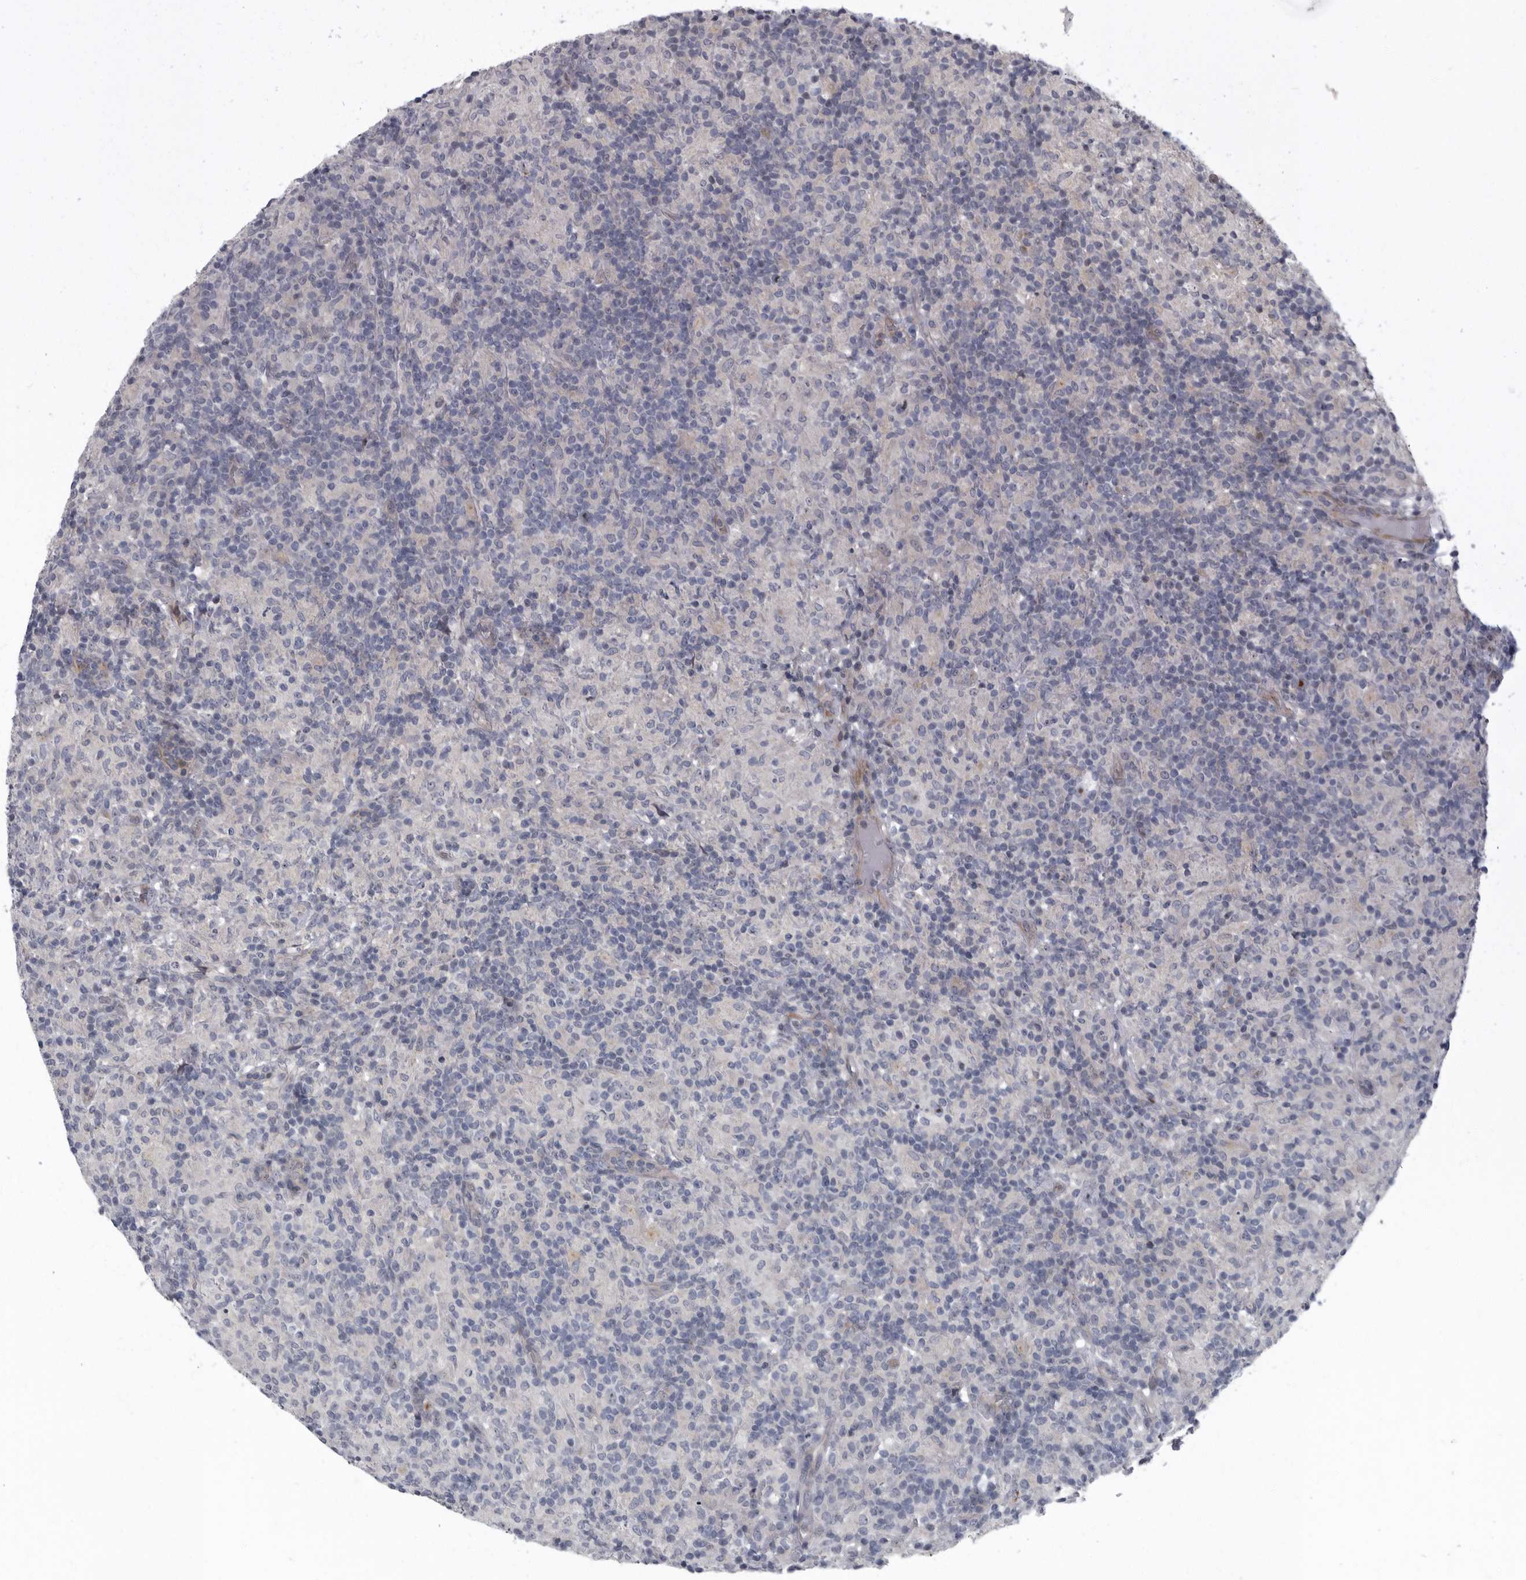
{"staining": {"intensity": "negative", "quantity": "none", "location": "none"}, "tissue": "lymphoma", "cell_type": "Tumor cells", "image_type": "cancer", "snomed": [{"axis": "morphology", "description": "Hodgkin's disease, NOS"}, {"axis": "topography", "description": "Lymph node"}], "caption": "Hodgkin's disease was stained to show a protein in brown. There is no significant expression in tumor cells.", "gene": "PDCD11", "patient": {"sex": "male", "age": 70}}